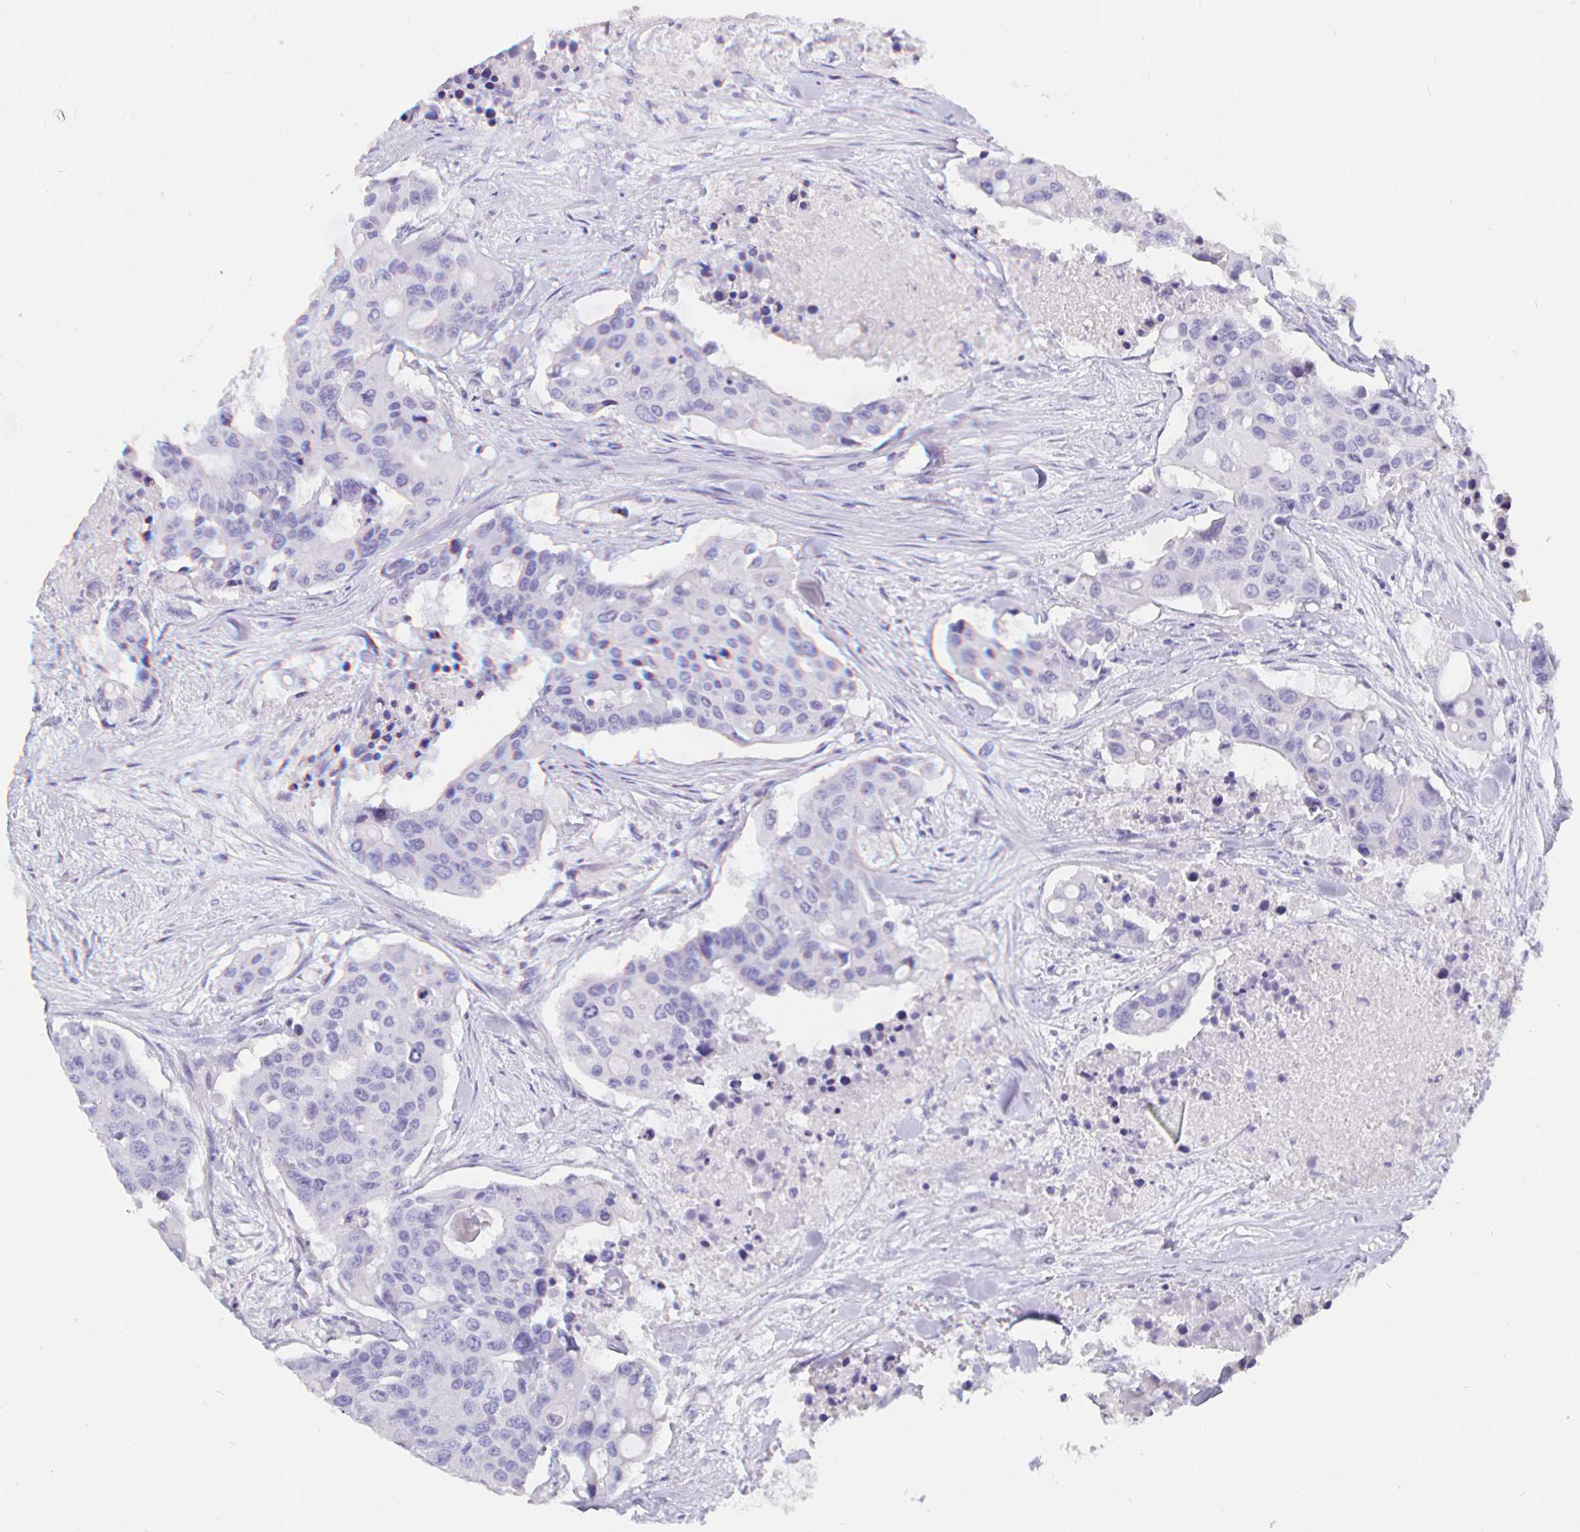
{"staining": {"intensity": "negative", "quantity": "none", "location": "none"}, "tissue": "colorectal cancer", "cell_type": "Tumor cells", "image_type": "cancer", "snomed": [{"axis": "morphology", "description": "Adenocarcinoma, NOS"}, {"axis": "topography", "description": "Colon"}], "caption": "Immunohistochemistry histopathology image of human colorectal cancer (adenocarcinoma) stained for a protein (brown), which shows no staining in tumor cells. (IHC, brightfield microscopy, high magnification).", "gene": "CFAP74", "patient": {"sex": "male", "age": 77}}